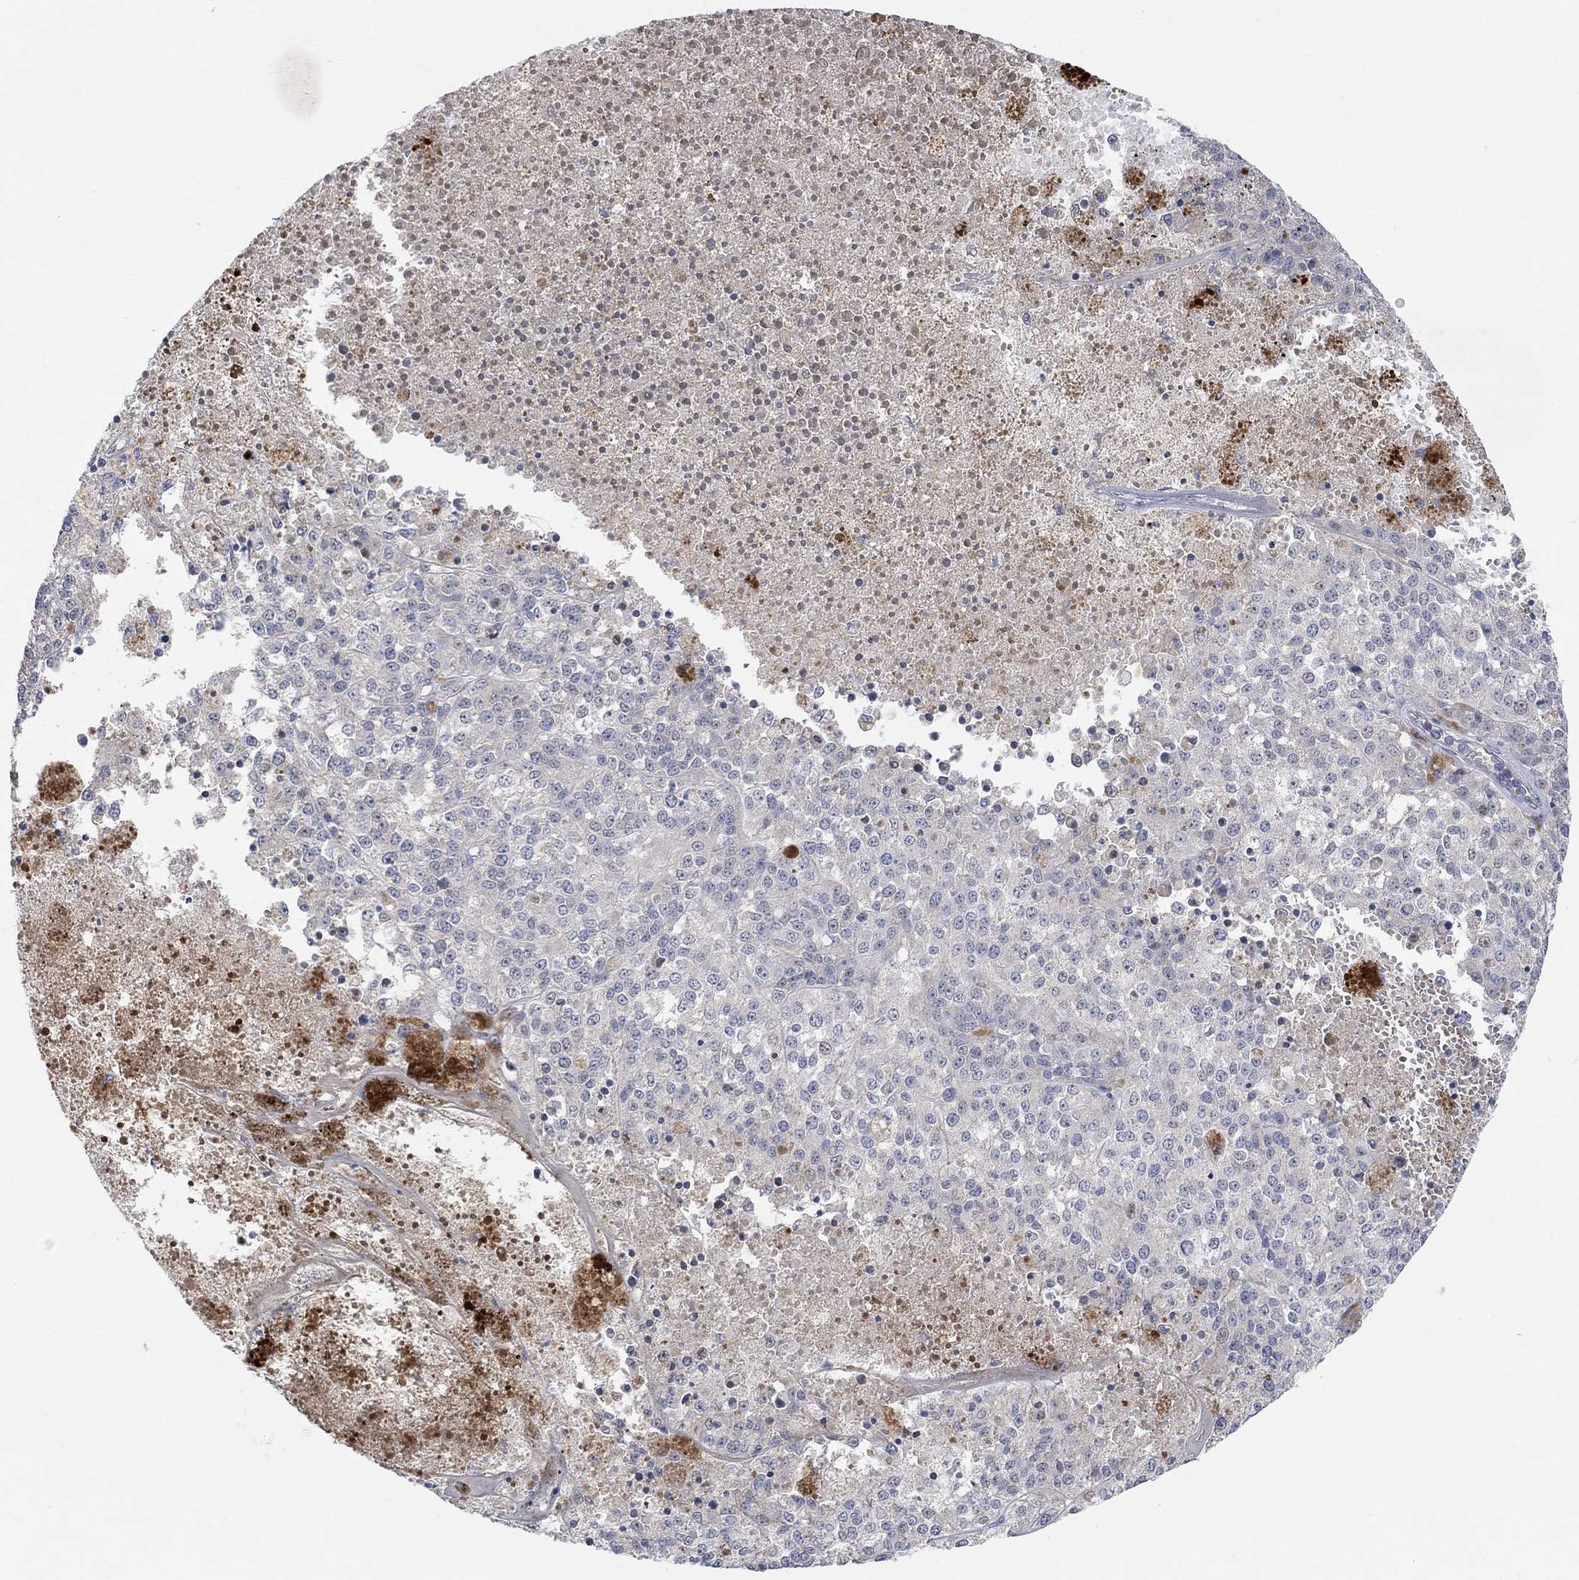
{"staining": {"intensity": "negative", "quantity": "none", "location": "none"}, "tissue": "melanoma", "cell_type": "Tumor cells", "image_type": "cancer", "snomed": [{"axis": "morphology", "description": "Malignant melanoma, Metastatic site"}, {"axis": "topography", "description": "Lymph node"}], "caption": "The histopathology image shows no staining of tumor cells in melanoma.", "gene": "CNTF", "patient": {"sex": "female", "age": 64}}